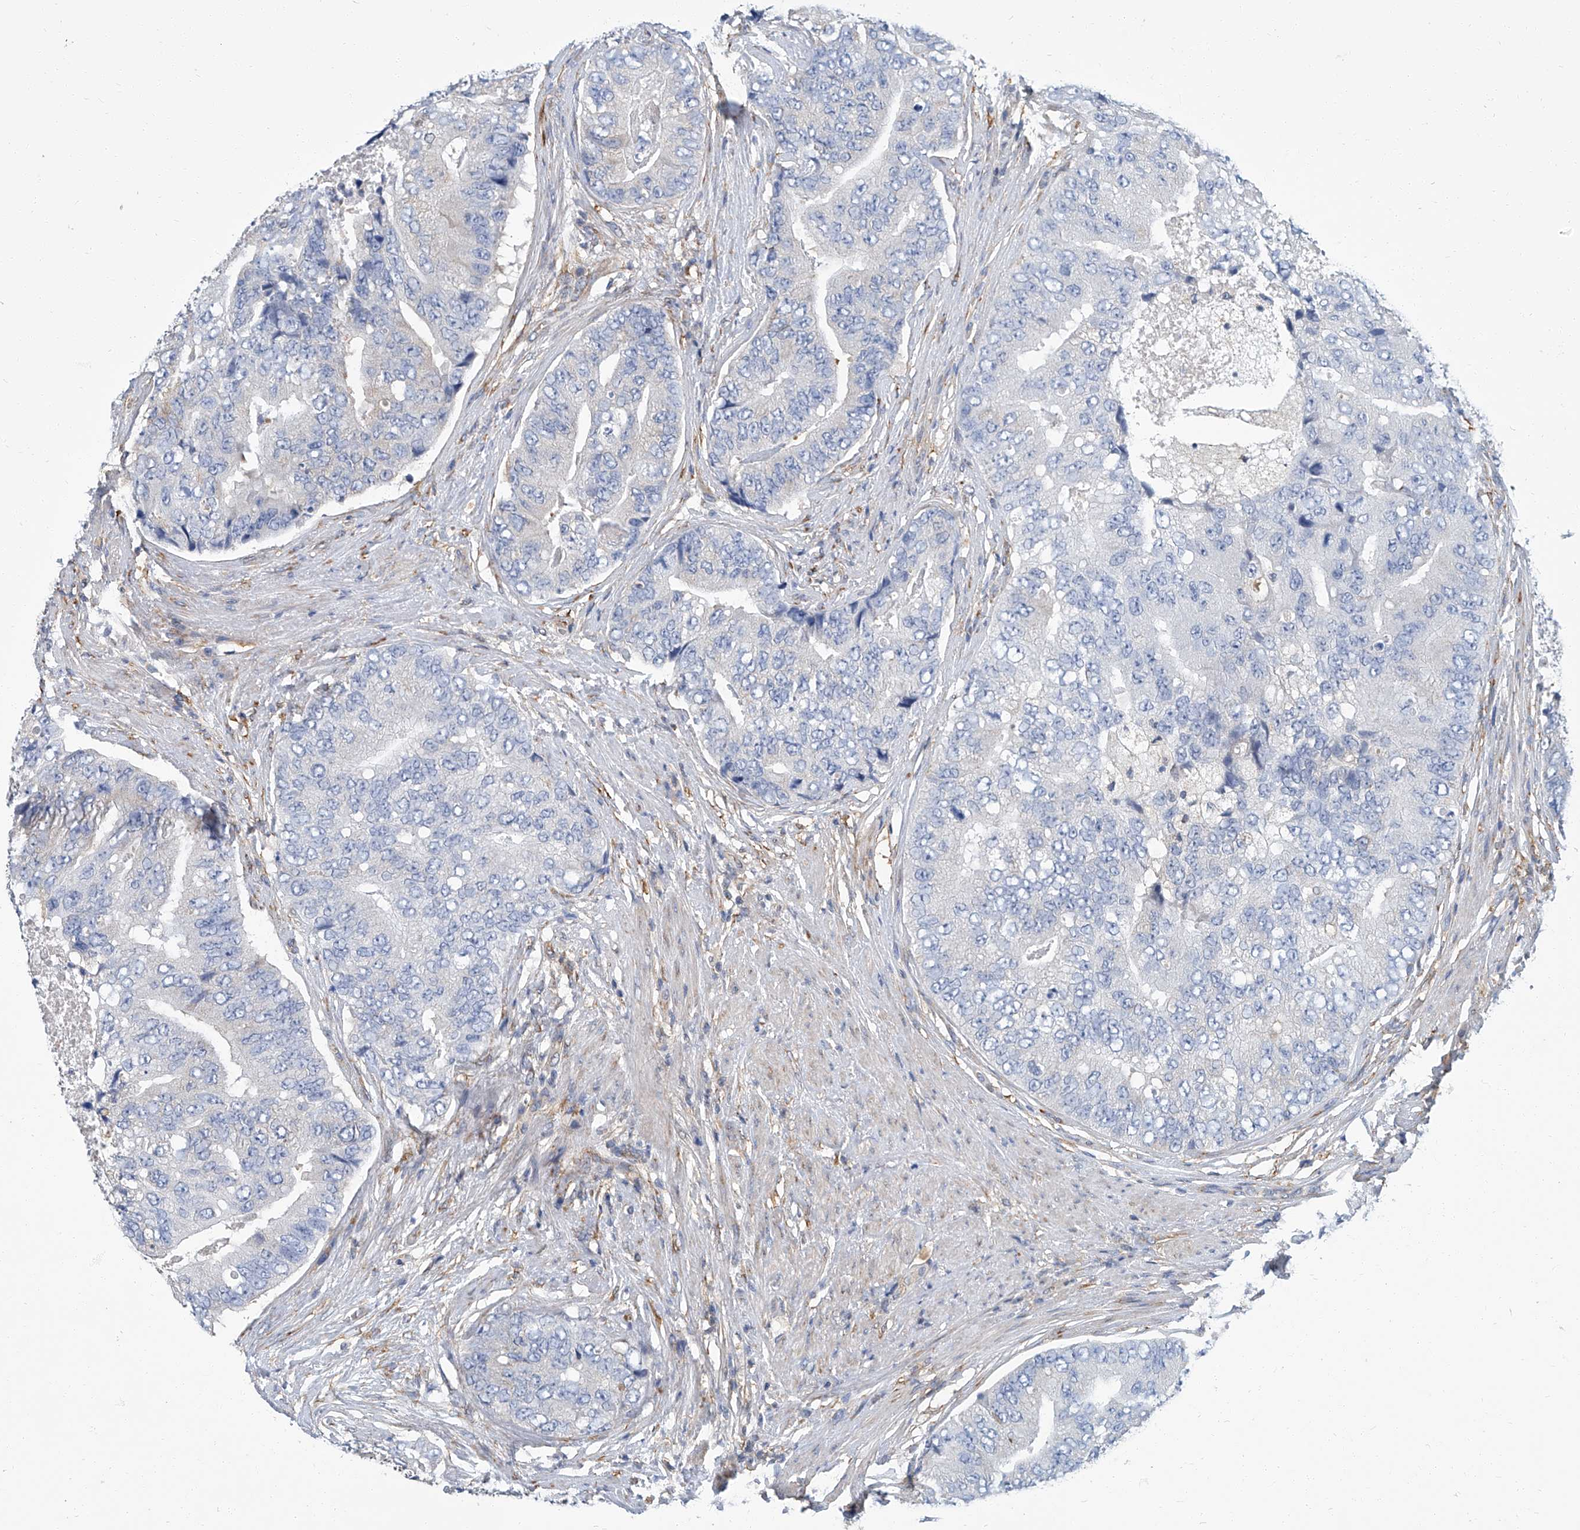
{"staining": {"intensity": "negative", "quantity": "none", "location": "none"}, "tissue": "prostate cancer", "cell_type": "Tumor cells", "image_type": "cancer", "snomed": [{"axis": "morphology", "description": "Adenocarcinoma, High grade"}, {"axis": "topography", "description": "Prostate"}], "caption": "A photomicrograph of prostate high-grade adenocarcinoma stained for a protein displays no brown staining in tumor cells. The staining is performed using DAB brown chromogen with nuclei counter-stained in using hematoxylin.", "gene": "PSMB10", "patient": {"sex": "male", "age": 70}}